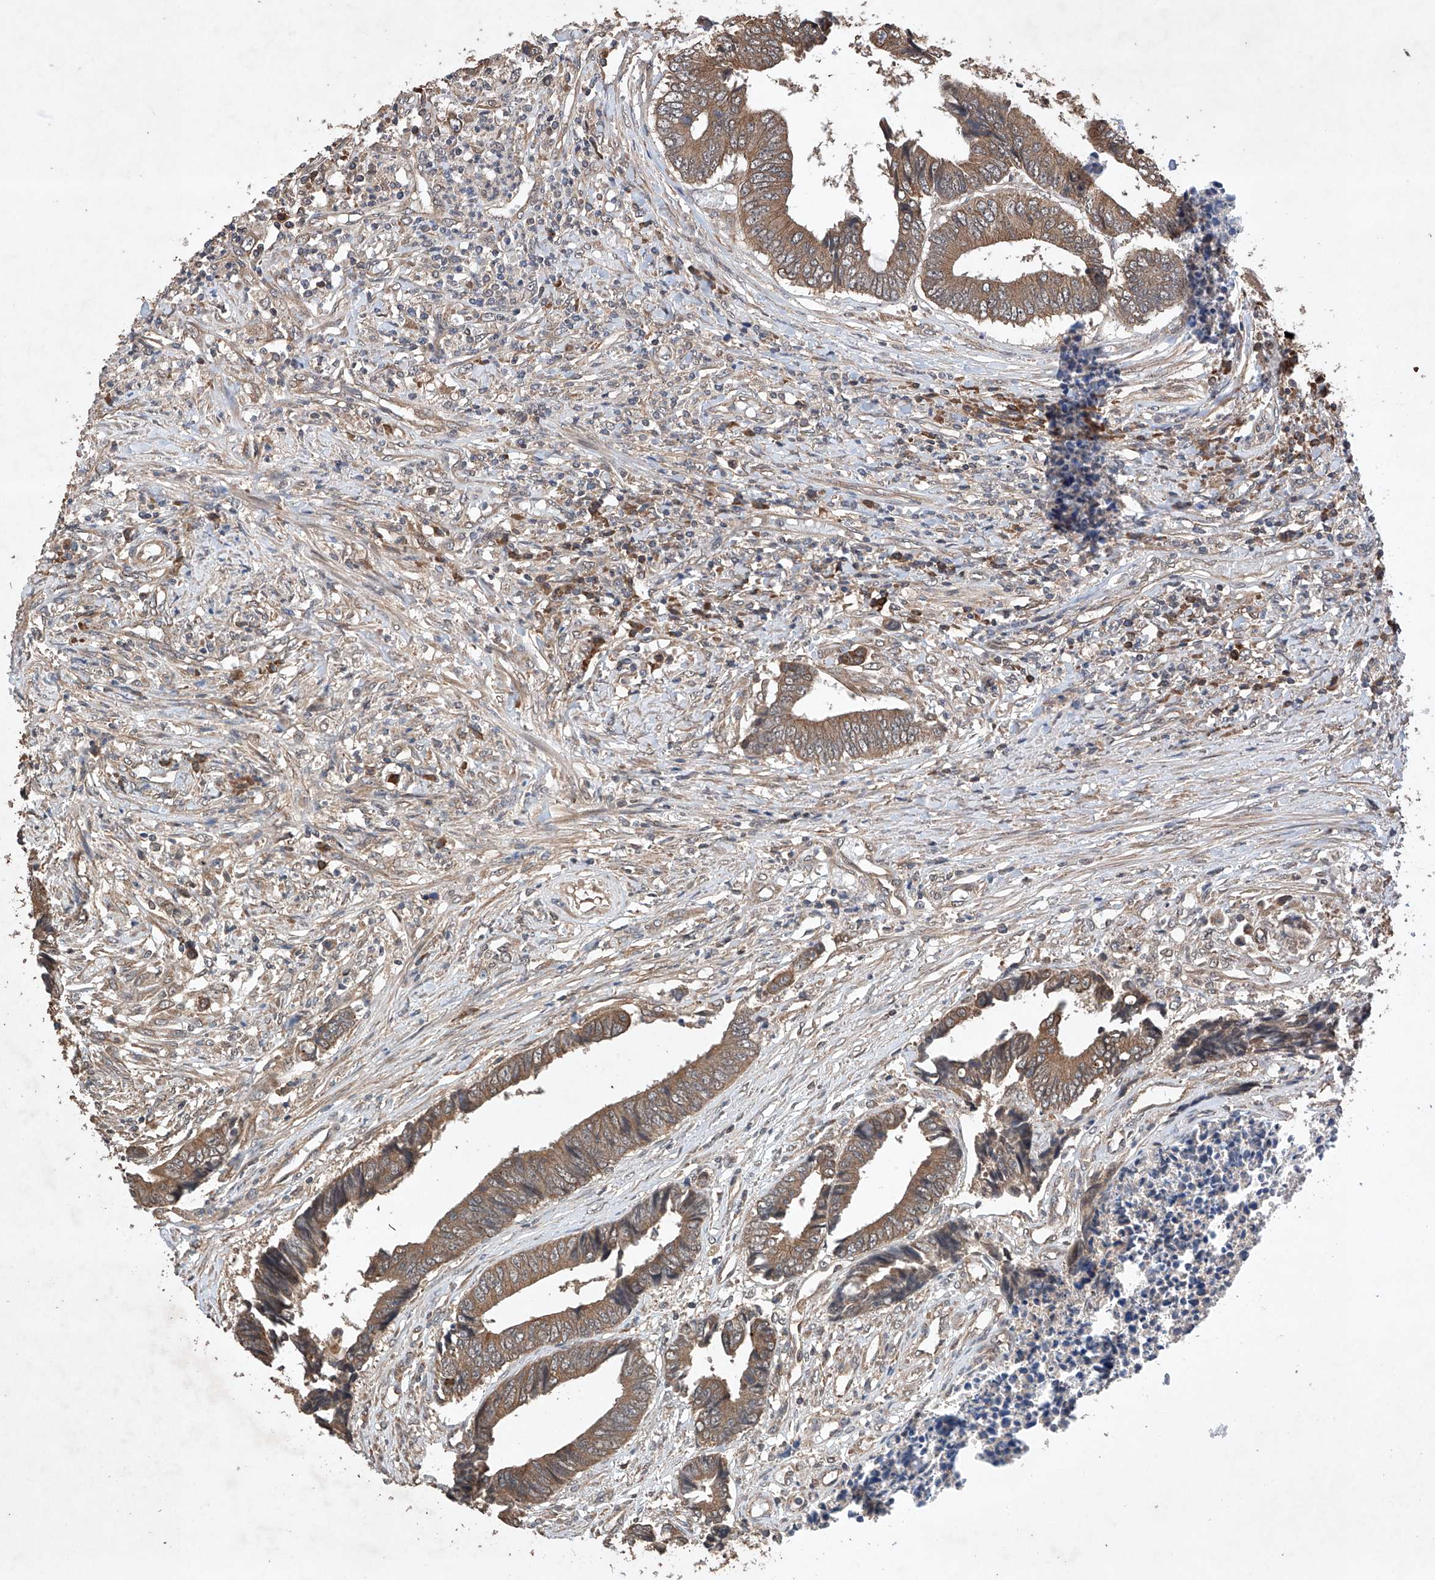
{"staining": {"intensity": "moderate", "quantity": ">75%", "location": "cytoplasmic/membranous"}, "tissue": "colorectal cancer", "cell_type": "Tumor cells", "image_type": "cancer", "snomed": [{"axis": "morphology", "description": "Adenocarcinoma, NOS"}, {"axis": "topography", "description": "Rectum"}], "caption": "Moderate cytoplasmic/membranous positivity for a protein is present in approximately >75% of tumor cells of colorectal cancer (adenocarcinoma) using immunohistochemistry (IHC).", "gene": "LURAP1", "patient": {"sex": "male", "age": 84}}